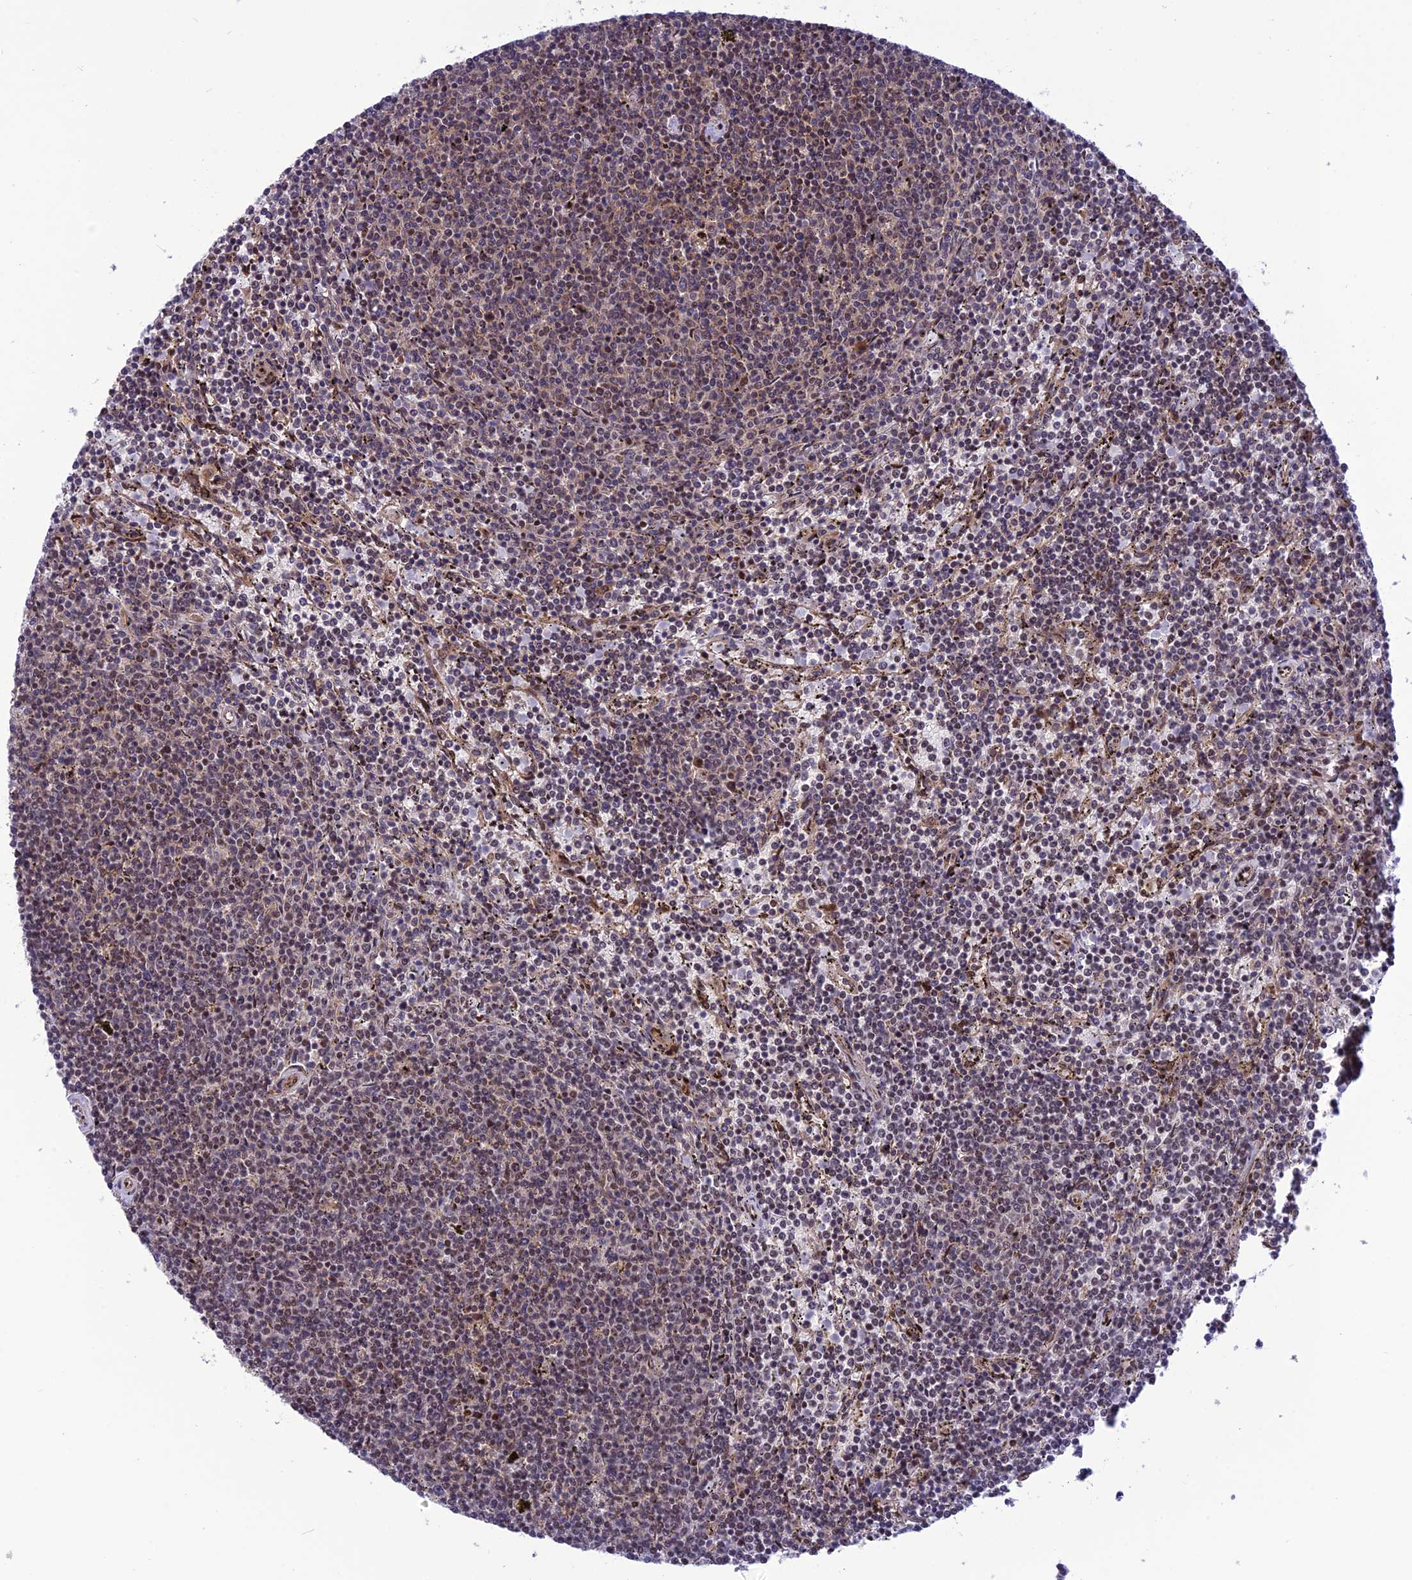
{"staining": {"intensity": "weak", "quantity": "25%-75%", "location": "nuclear"}, "tissue": "lymphoma", "cell_type": "Tumor cells", "image_type": "cancer", "snomed": [{"axis": "morphology", "description": "Malignant lymphoma, non-Hodgkin's type, Low grade"}, {"axis": "topography", "description": "Spleen"}], "caption": "An IHC image of tumor tissue is shown. Protein staining in brown highlights weak nuclear positivity in lymphoma within tumor cells.", "gene": "RTRAF", "patient": {"sex": "female", "age": 50}}